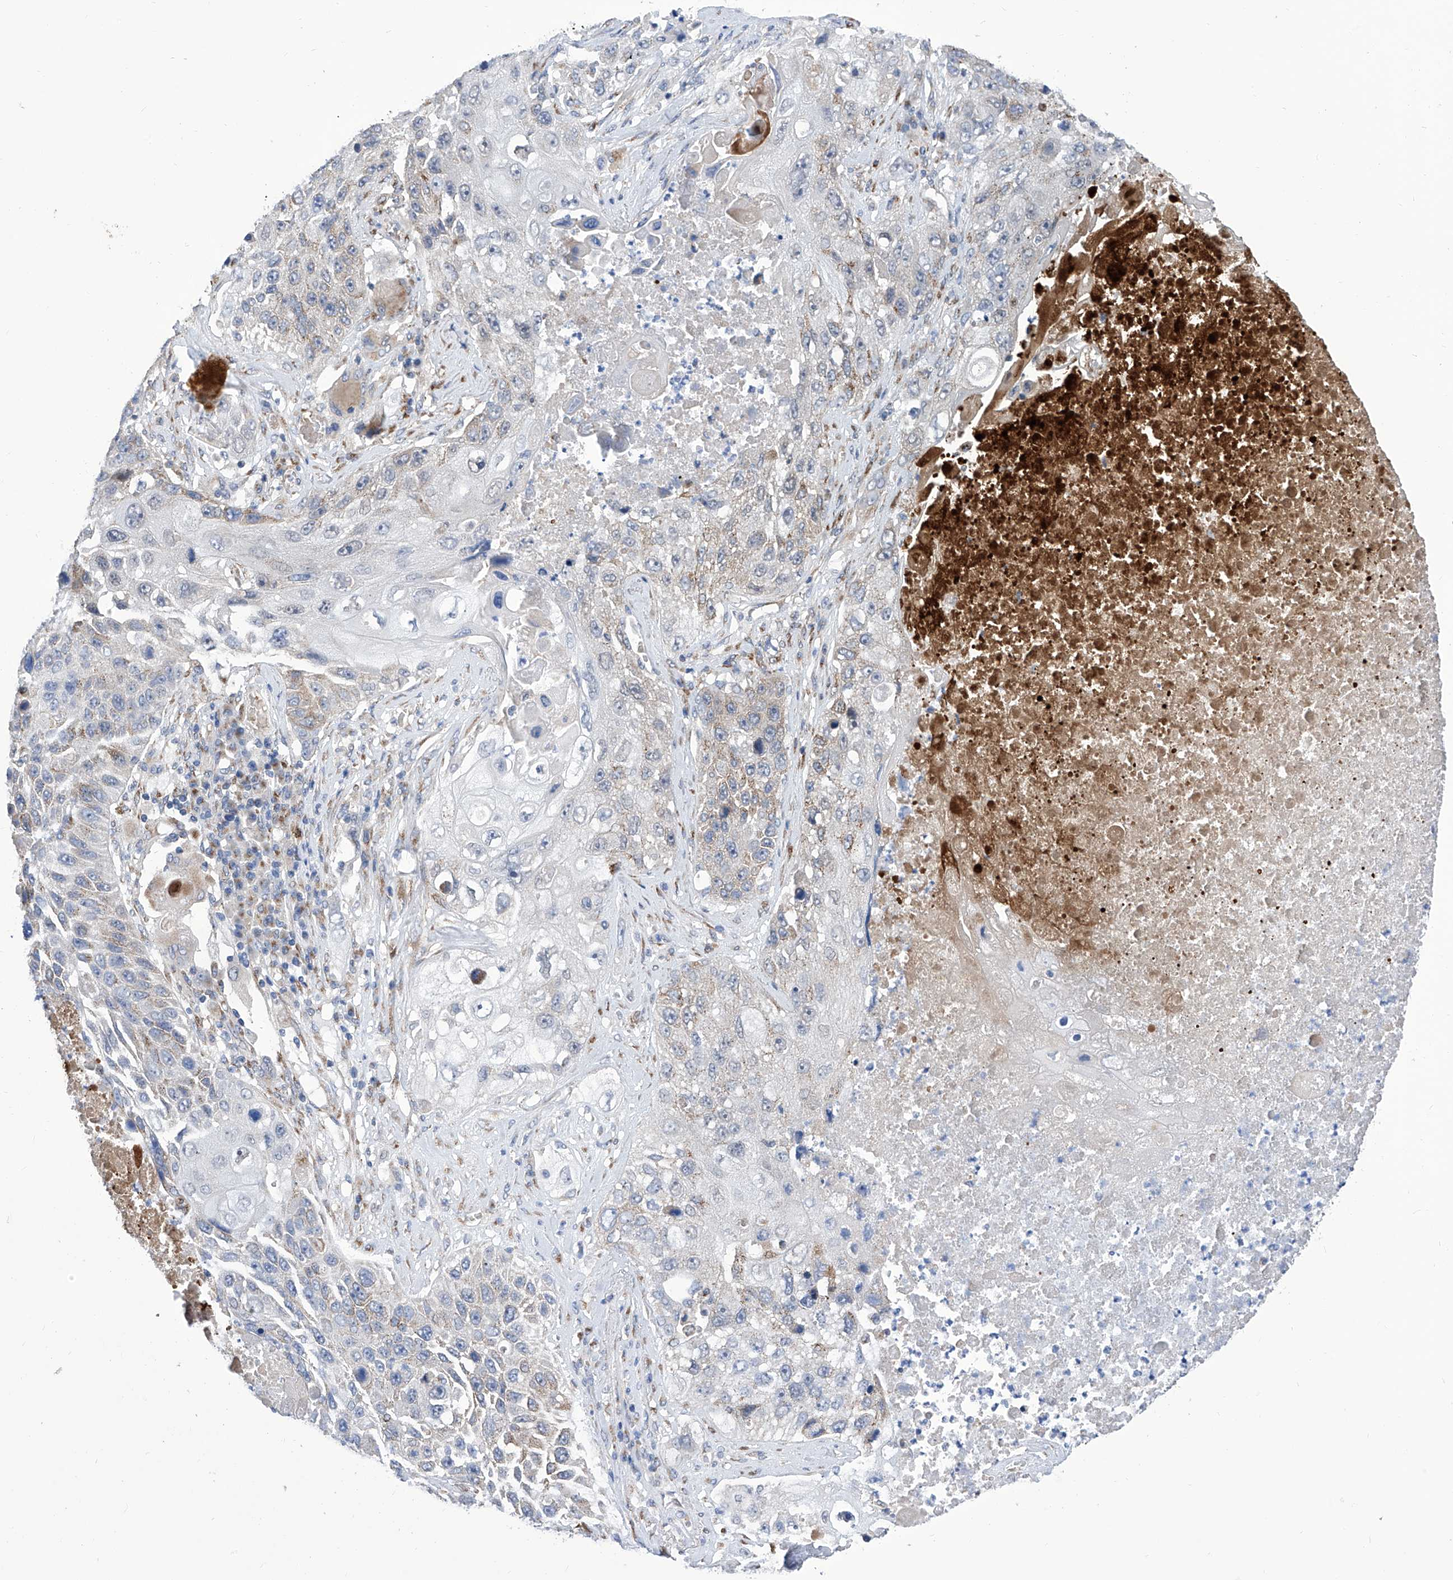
{"staining": {"intensity": "weak", "quantity": "<25%", "location": "cytoplasmic/membranous"}, "tissue": "lung cancer", "cell_type": "Tumor cells", "image_type": "cancer", "snomed": [{"axis": "morphology", "description": "Squamous cell carcinoma, NOS"}, {"axis": "topography", "description": "Lung"}], "caption": "This image is of squamous cell carcinoma (lung) stained with immunohistochemistry to label a protein in brown with the nuclei are counter-stained blue. There is no expression in tumor cells.", "gene": "TJAP1", "patient": {"sex": "male", "age": 61}}